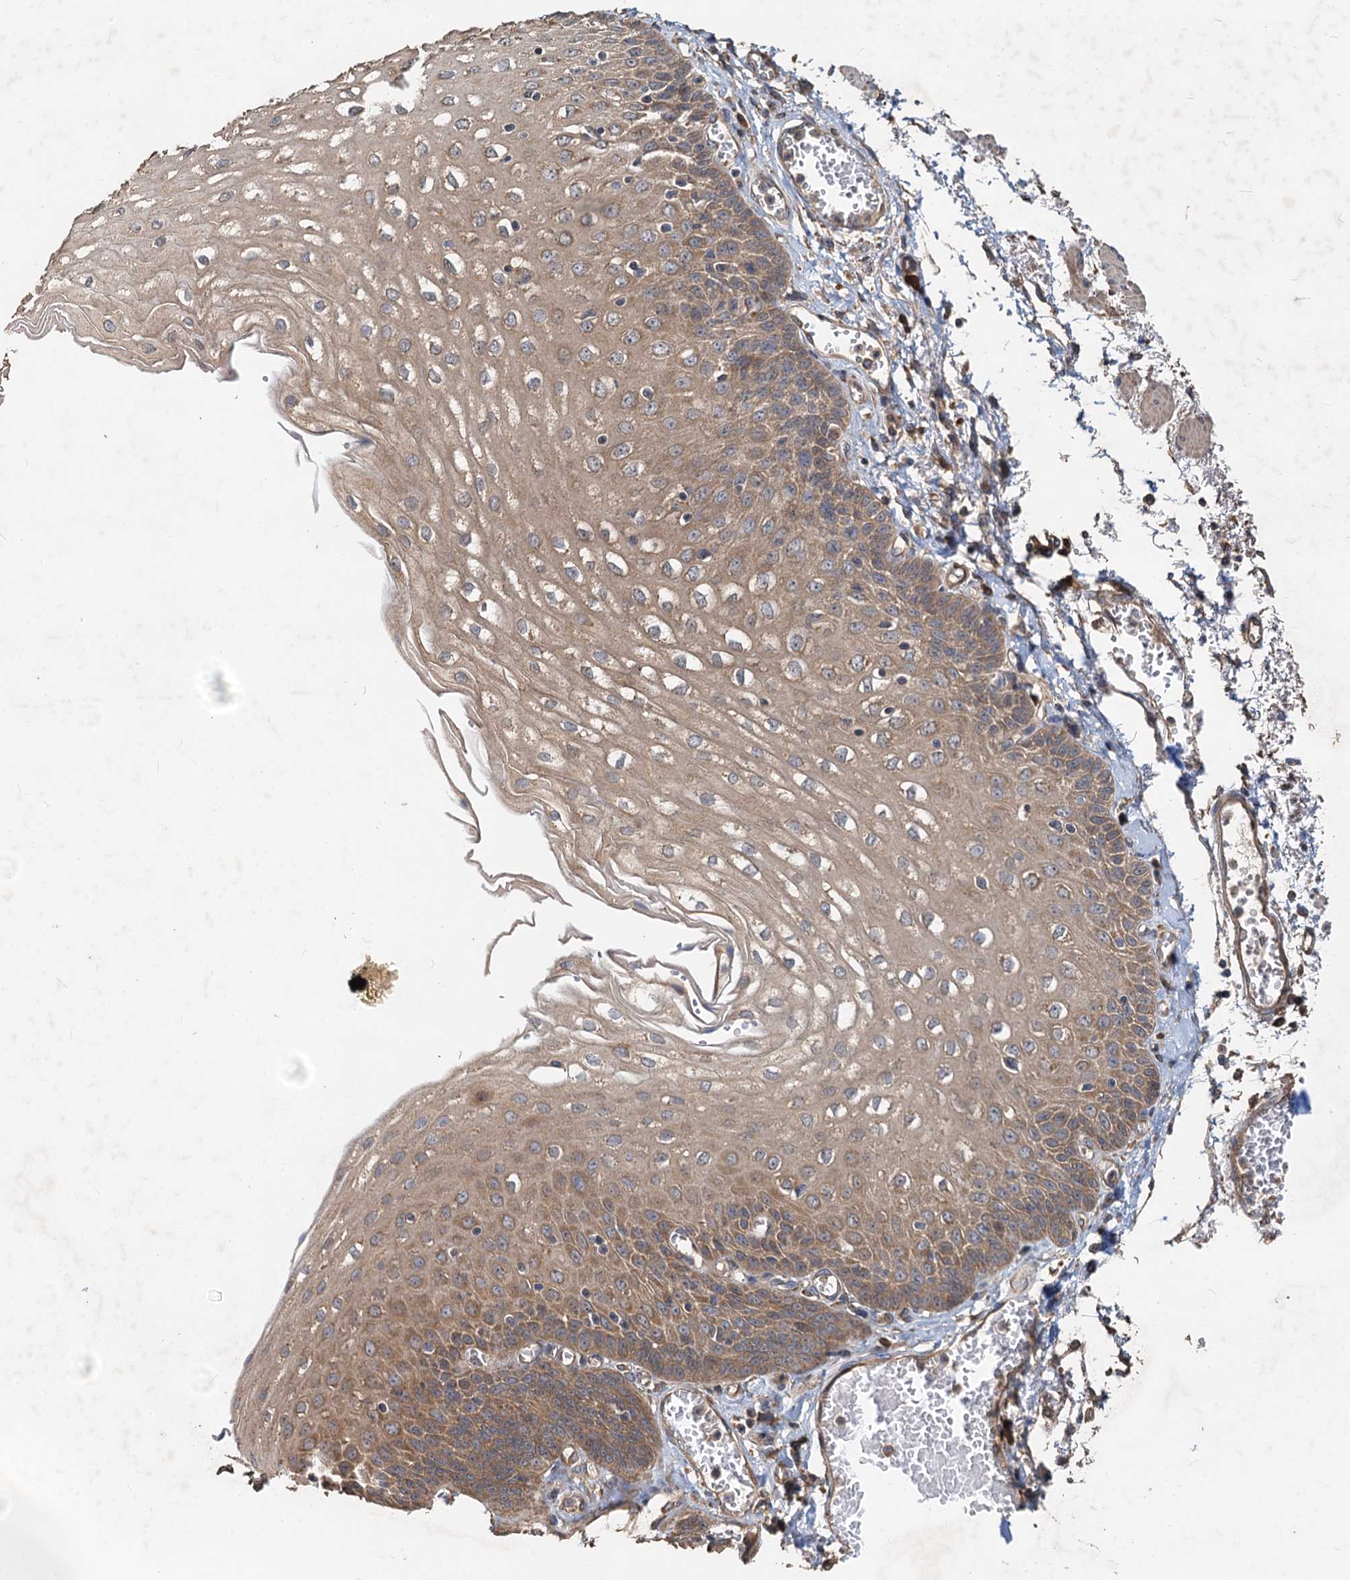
{"staining": {"intensity": "moderate", "quantity": ">75%", "location": "cytoplasmic/membranous"}, "tissue": "esophagus", "cell_type": "Squamous epithelial cells", "image_type": "normal", "snomed": [{"axis": "morphology", "description": "Normal tissue, NOS"}, {"axis": "topography", "description": "Esophagus"}], "caption": "This micrograph displays immunohistochemistry (IHC) staining of unremarkable esophagus, with medium moderate cytoplasmic/membranous expression in approximately >75% of squamous epithelial cells.", "gene": "HYI", "patient": {"sex": "male", "age": 81}}